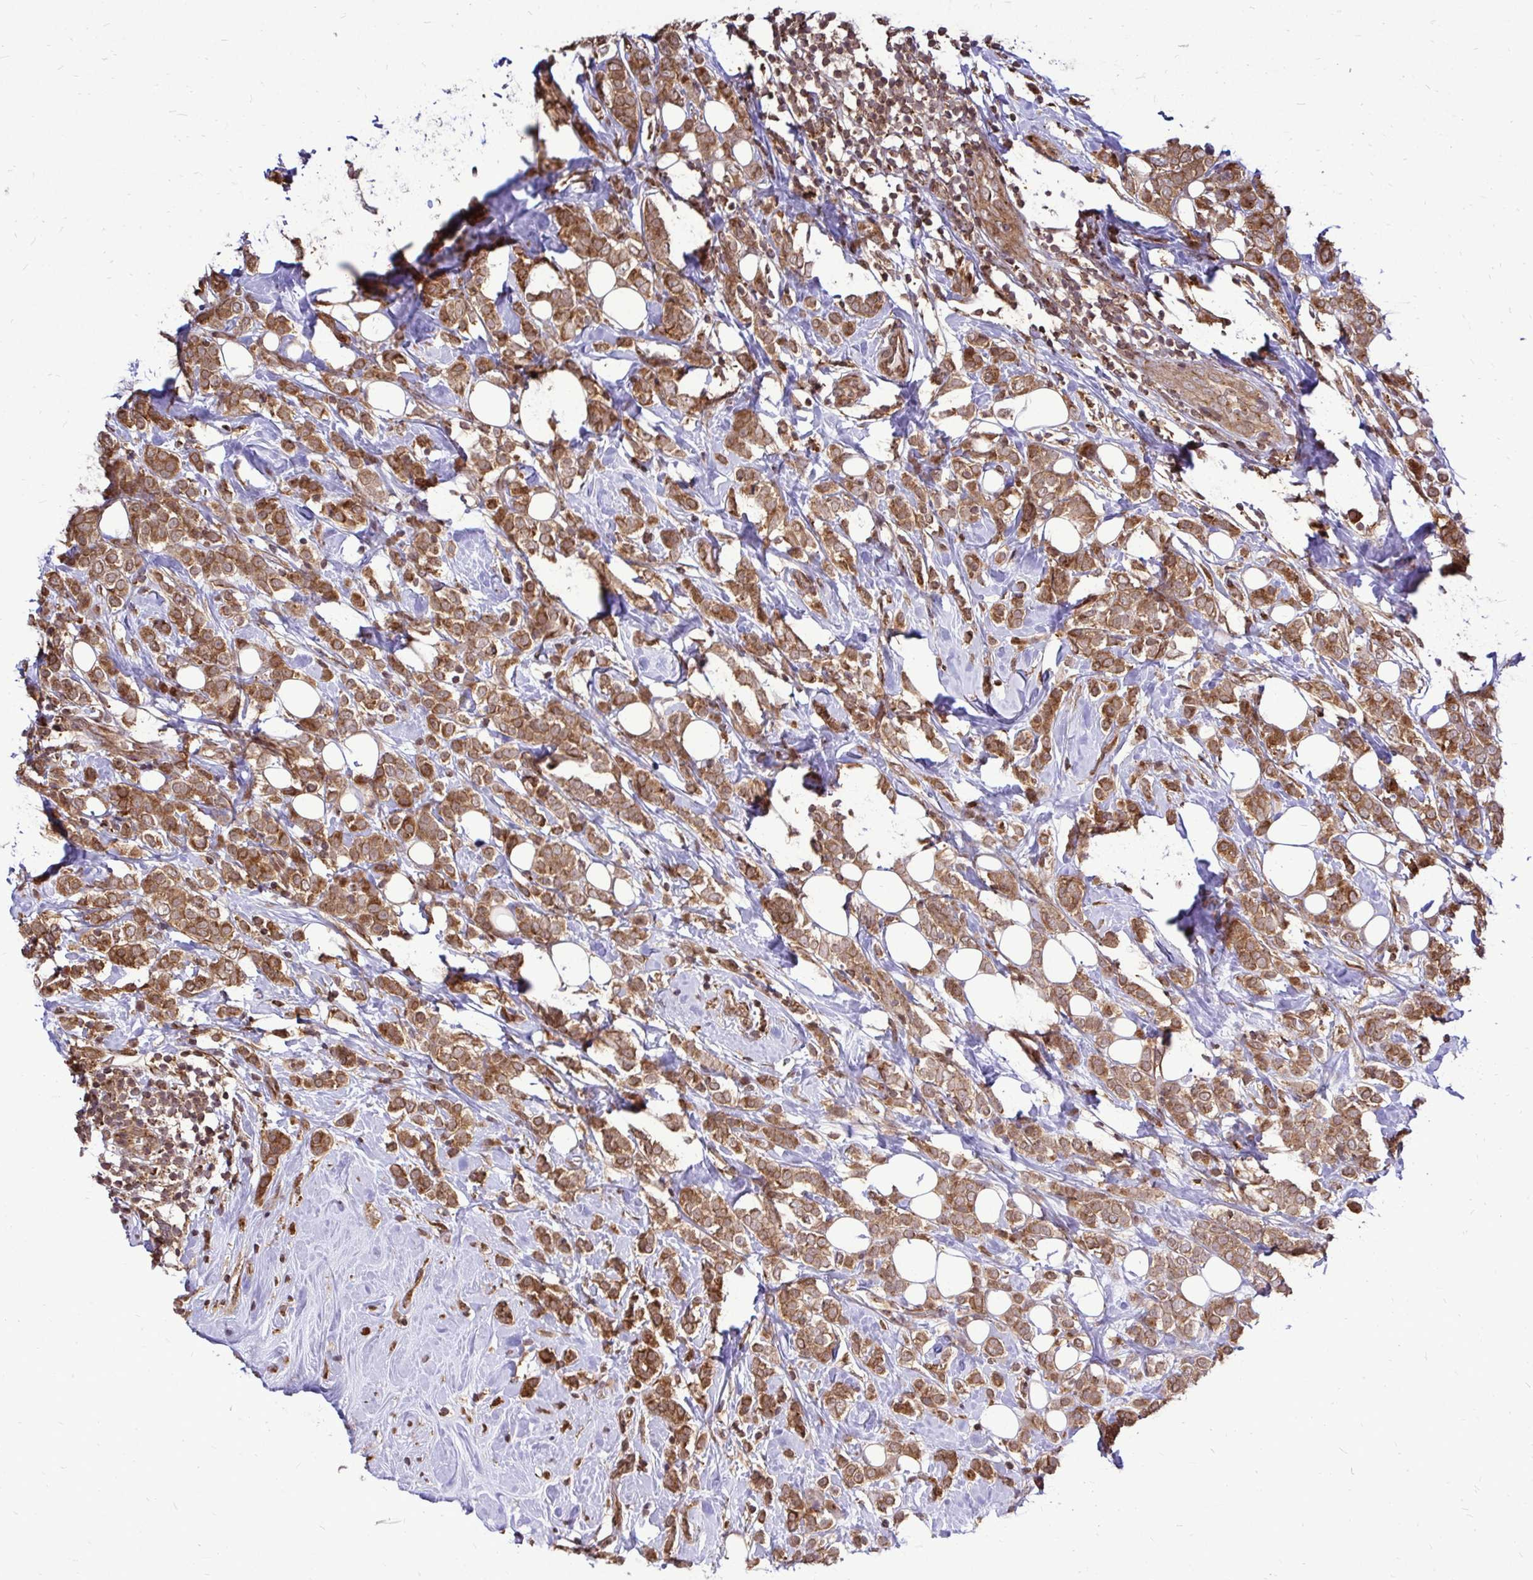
{"staining": {"intensity": "moderate", "quantity": ">75%", "location": "cytoplasmic/membranous"}, "tissue": "breast cancer", "cell_type": "Tumor cells", "image_type": "cancer", "snomed": [{"axis": "morphology", "description": "Lobular carcinoma"}, {"axis": "topography", "description": "Breast"}], "caption": "There is medium levels of moderate cytoplasmic/membranous positivity in tumor cells of breast cancer (lobular carcinoma), as demonstrated by immunohistochemical staining (brown color).", "gene": "FMR1", "patient": {"sex": "female", "age": 49}}